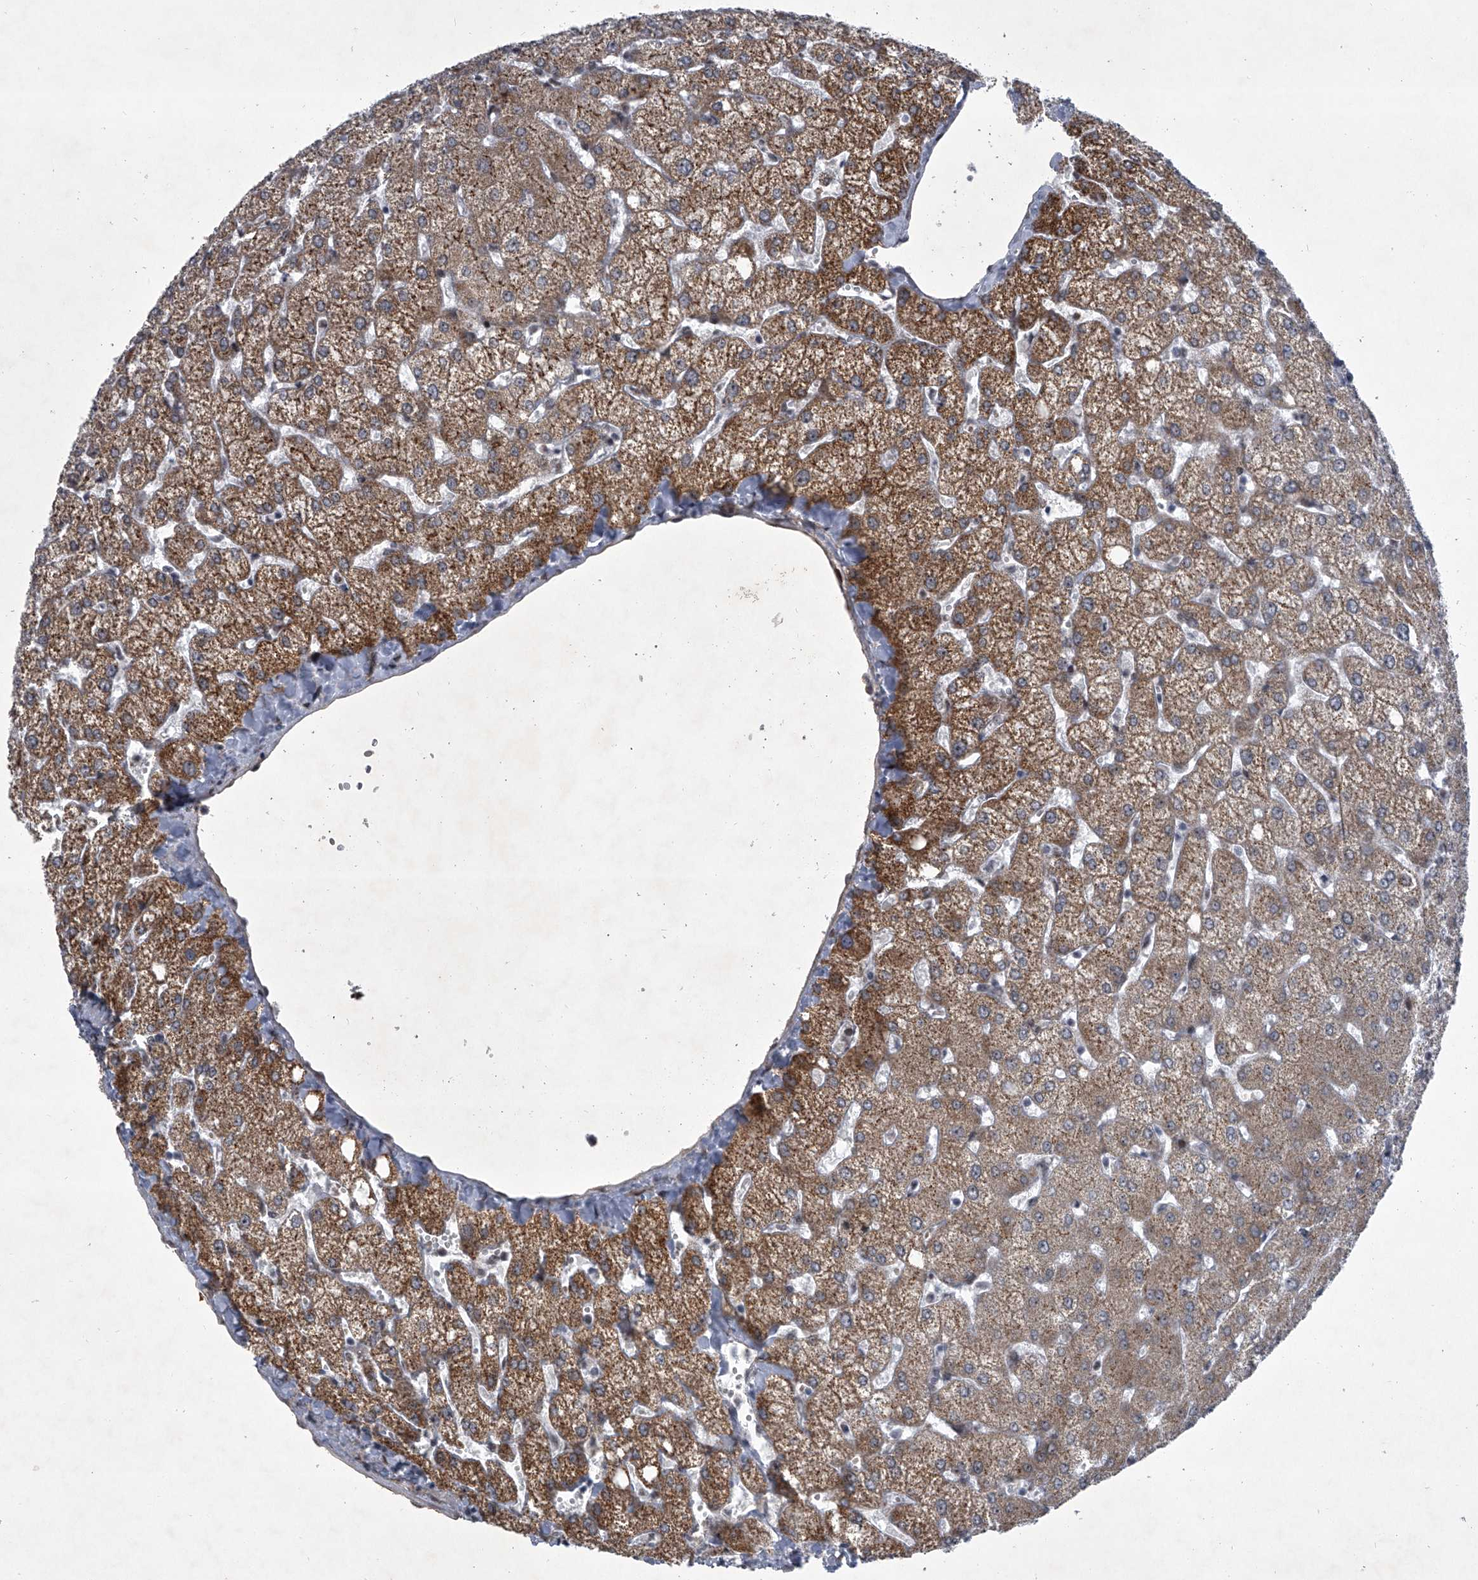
{"staining": {"intensity": "negative", "quantity": "none", "location": "none"}, "tissue": "liver", "cell_type": "Cholangiocytes", "image_type": "normal", "snomed": [{"axis": "morphology", "description": "Normal tissue, NOS"}, {"axis": "topography", "description": "Liver"}], "caption": "DAB immunohistochemical staining of benign human liver demonstrates no significant positivity in cholangiocytes.", "gene": "MLLT1", "patient": {"sex": "female", "age": 54}}